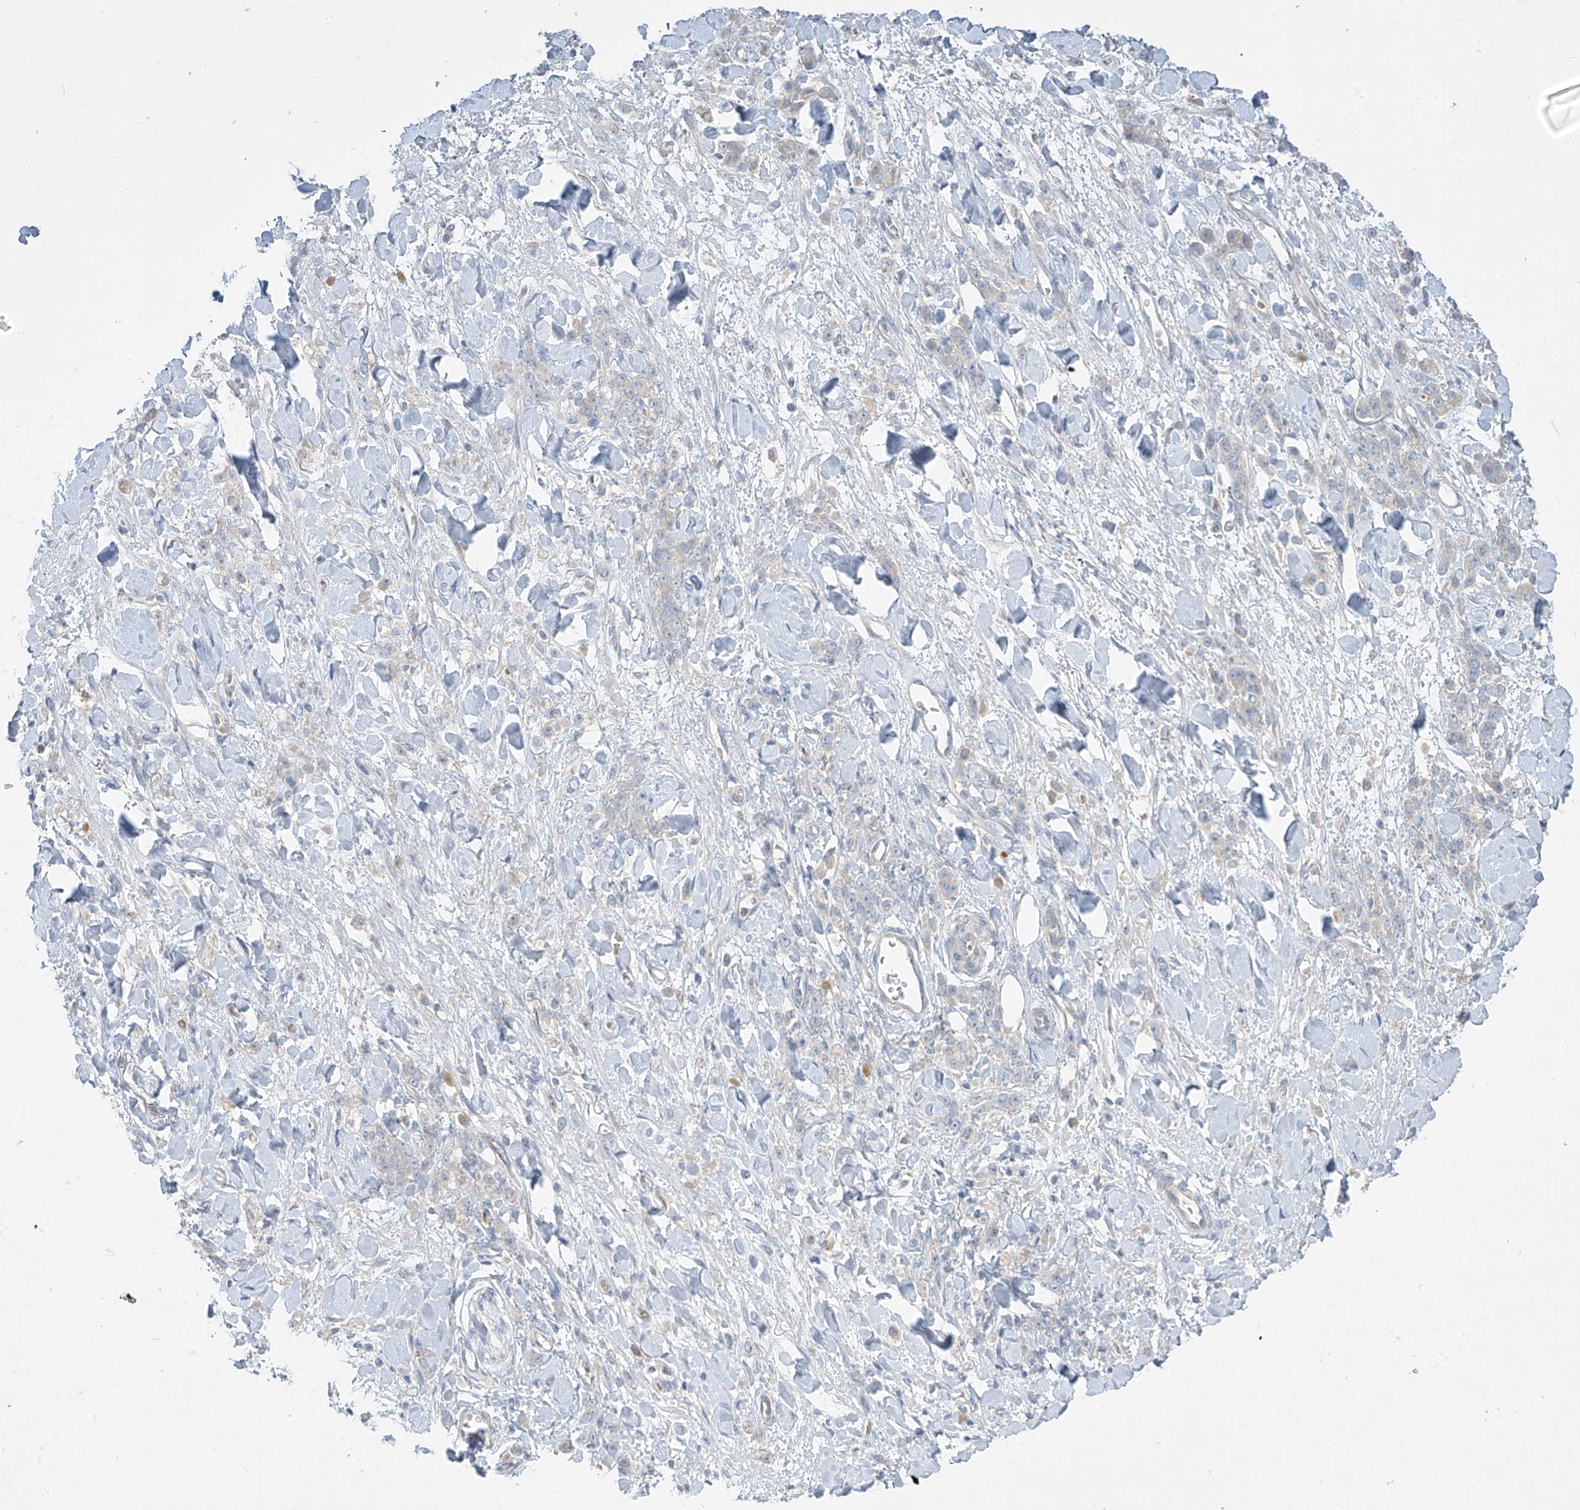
{"staining": {"intensity": "negative", "quantity": "none", "location": "none"}, "tissue": "stomach cancer", "cell_type": "Tumor cells", "image_type": "cancer", "snomed": [{"axis": "morphology", "description": "Normal tissue, NOS"}, {"axis": "morphology", "description": "Adenocarcinoma, NOS"}, {"axis": "topography", "description": "Stomach"}], "caption": "Immunohistochemical staining of human stomach cancer demonstrates no significant expression in tumor cells. (DAB (3,3'-diaminobenzidine) IHC with hematoxylin counter stain).", "gene": "DGKQ", "patient": {"sex": "male", "age": 82}}